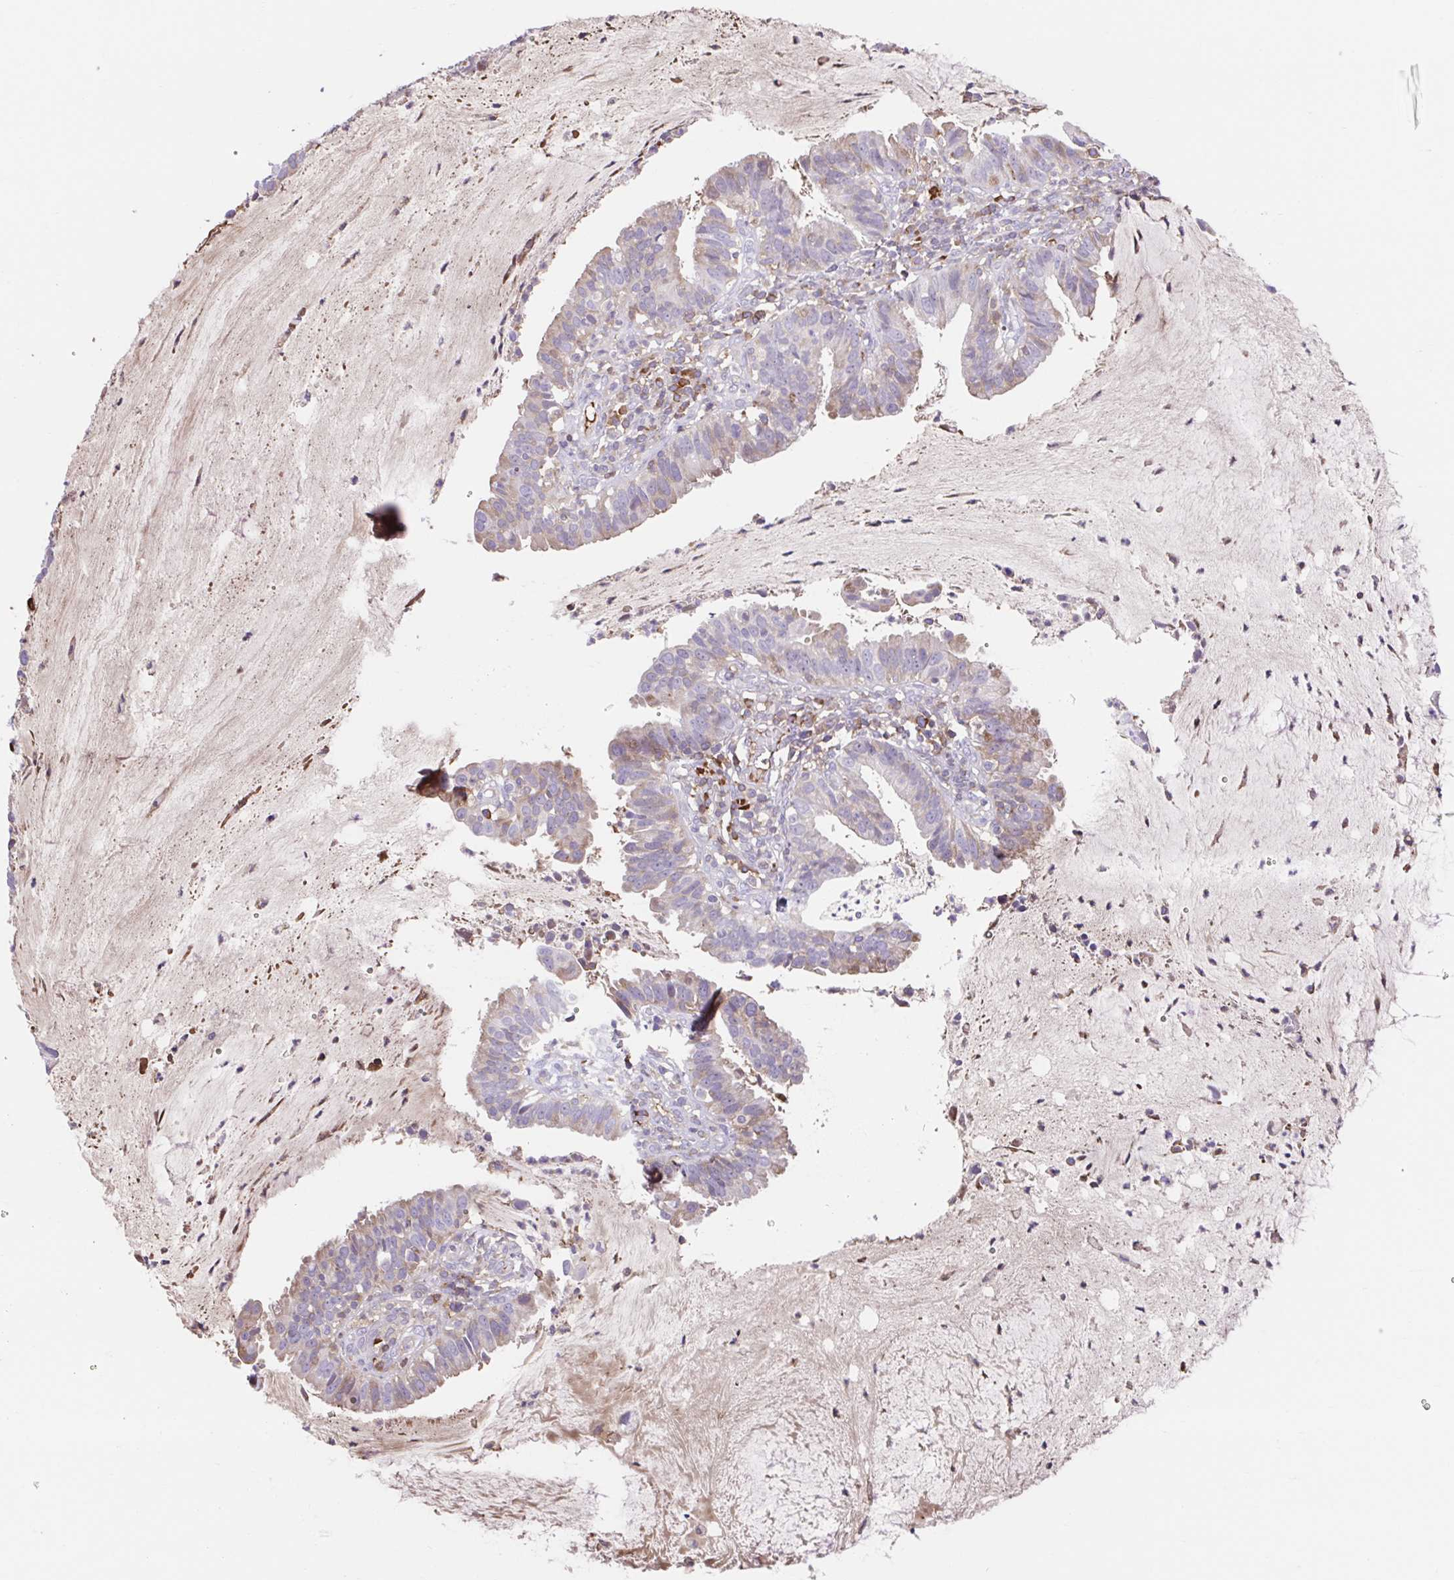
{"staining": {"intensity": "weak", "quantity": "<25%", "location": "cytoplasmic/membranous"}, "tissue": "cervical cancer", "cell_type": "Tumor cells", "image_type": "cancer", "snomed": [{"axis": "morphology", "description": "Adenocarcinoma, NOS"}, {"axis": "topography", "description": "Cervix"}], "caption": "An immunohistochemistry (IHC) photomicrograph of cervical cancer (adenocarcinoma) is shown. There is no staining in tumor cells of cervical cancer (adenocarcinoma). (DAB (3,3'-diaminobenzidine) immunohistochemistry (IHC) with hematoxylin counter stain).", "gene": "TPRG1", "patient": {"sex": "female", "age": 34}}